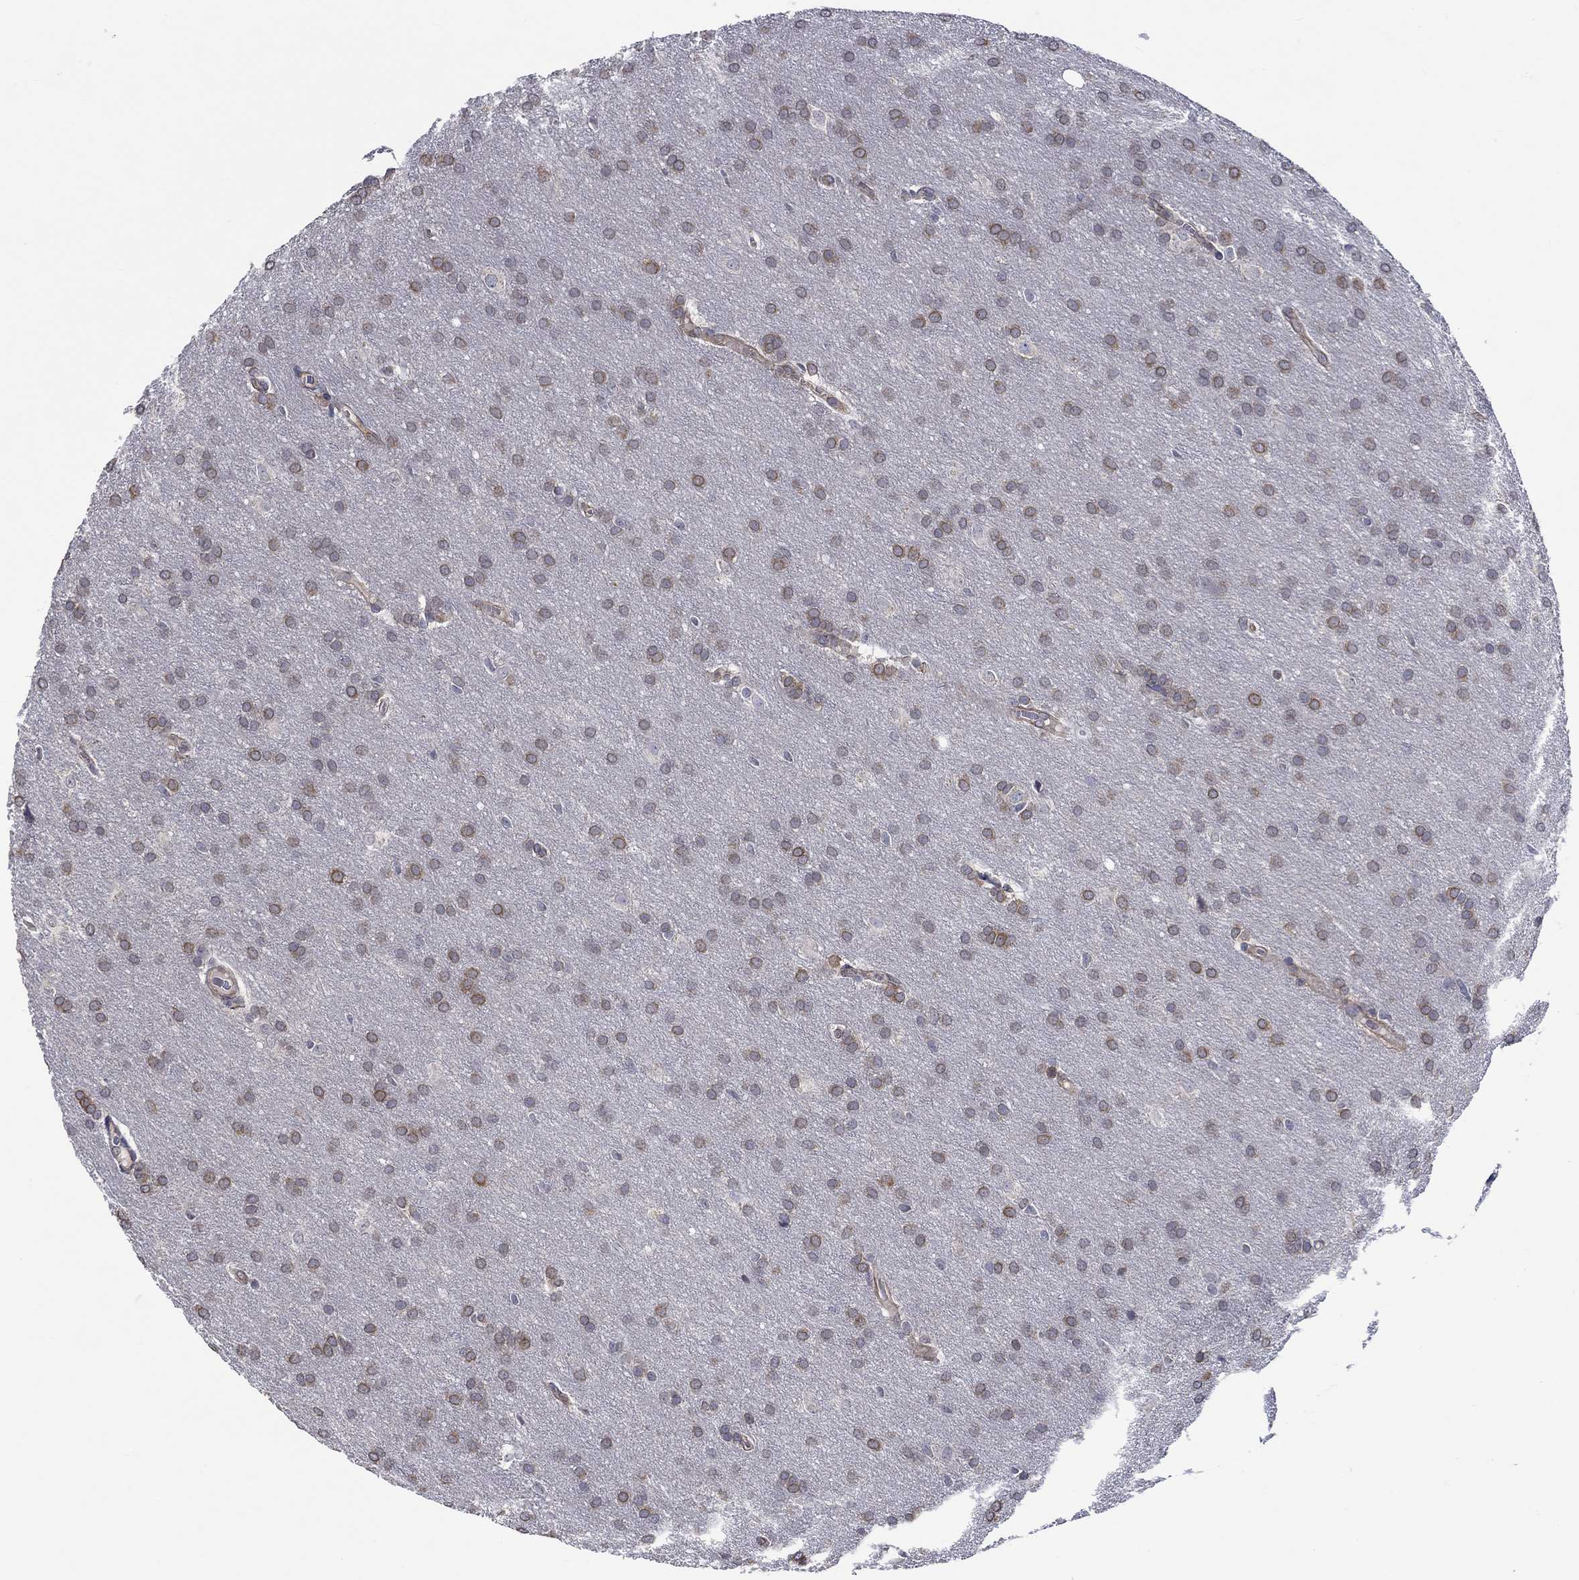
{"staining": {"intensity": "moderate", "quantity": ">75%", "location": "cytoplasmic/membranous"}, "tissue": "glioma", "cell_type": "Tumor cells", "image_type": "cancer", "snomed": [{"axis": "morphology", "description": "Glioma, malignant, Low grade"}, {"axis": "topography", "description": "Brain"}], "caption": "Tumor cells reveal medium levels of moderate cytoplasmic/membranous expression in about >75% of cells in human malignant glioma (low-grade).", "gene": "ERMP1", "patient": {"sex": "female", "age": 32}}